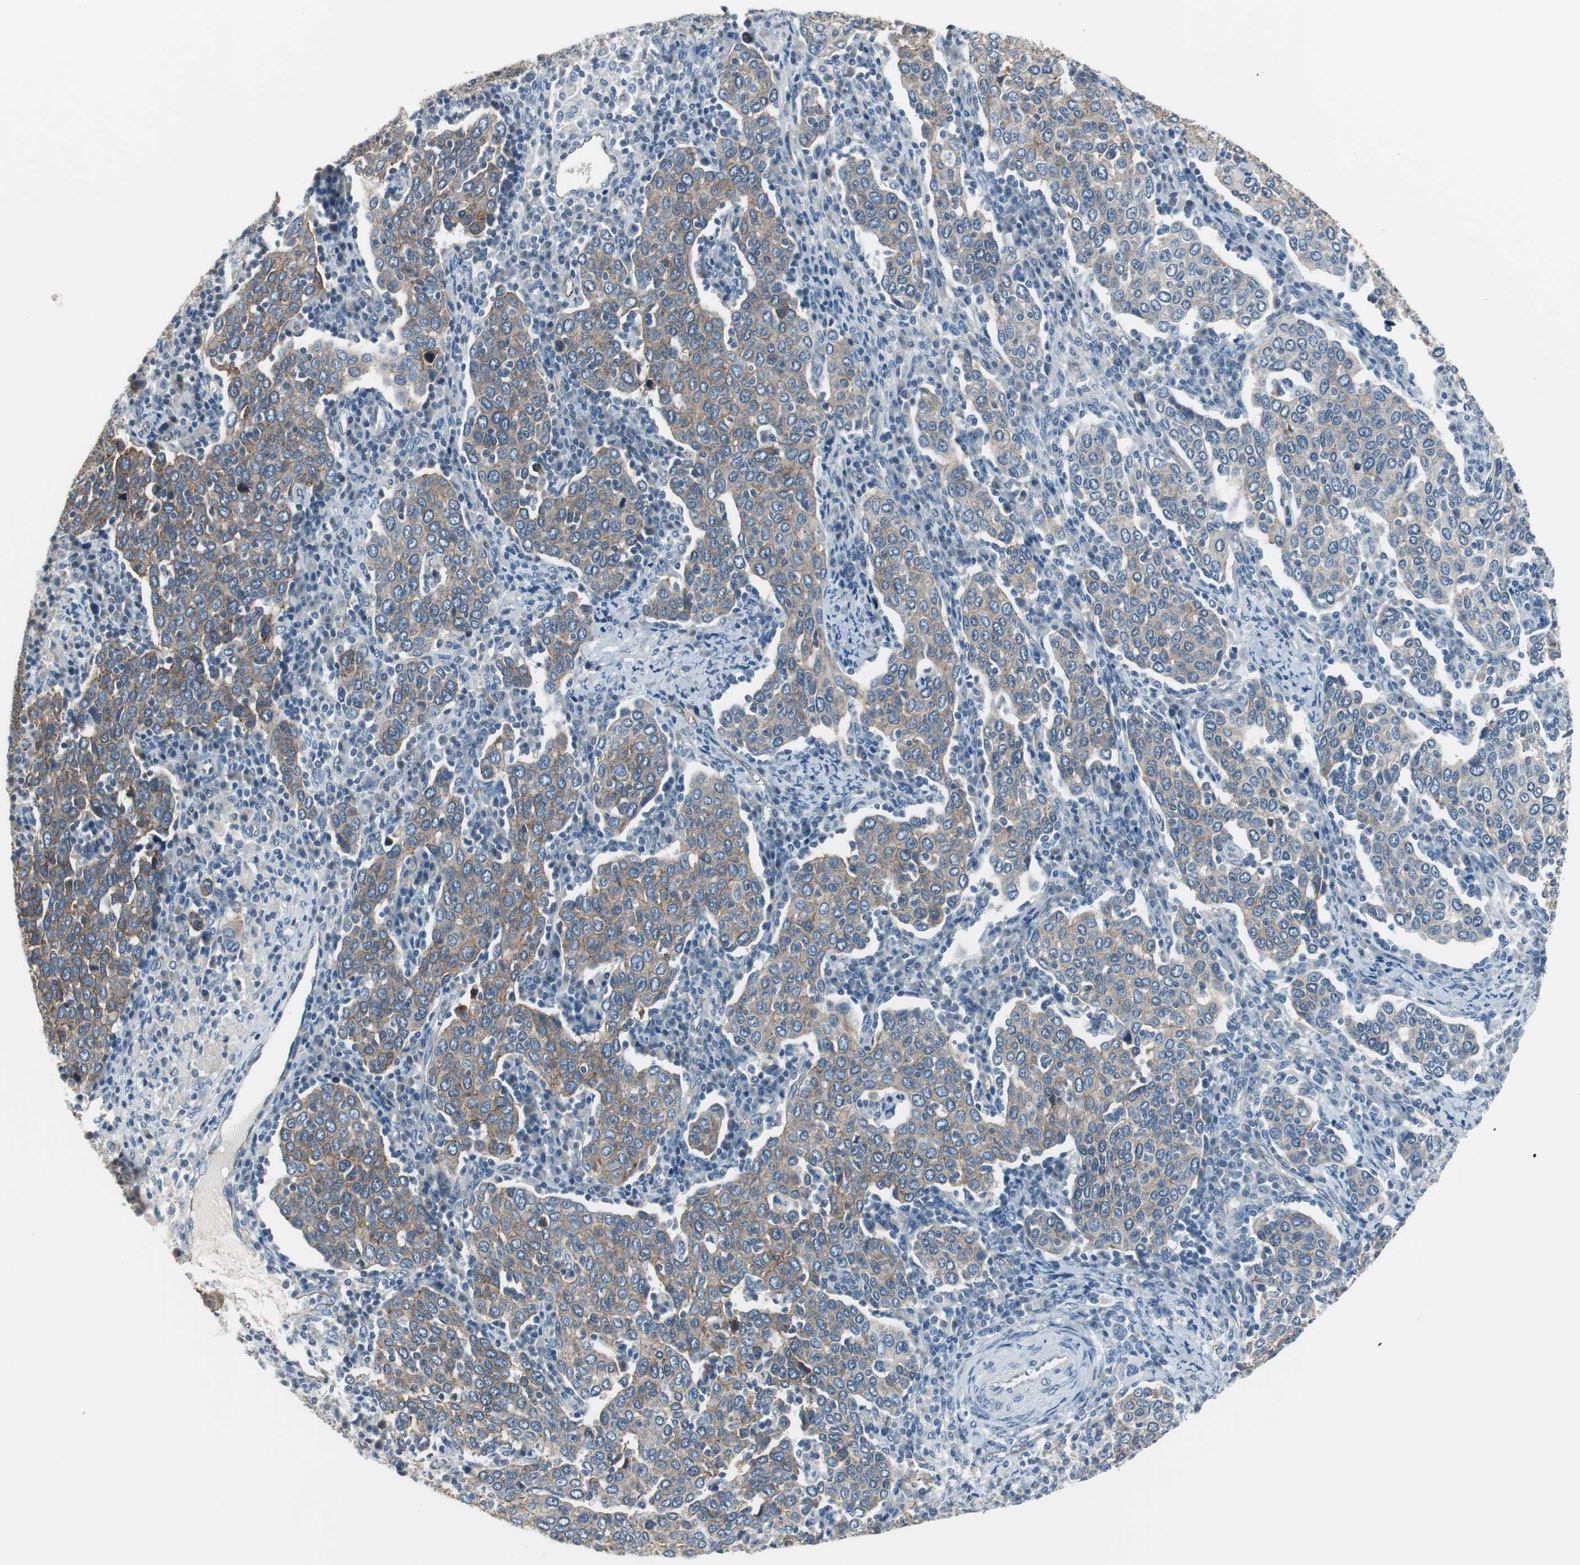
{"staining": {"intensity": "moderate", "quantity": ">75%", "location": "cytoplasmic/membranous"}, "tissue": "cervical cancer", "cell_type": "Tumor cells", "image_type": "cancer", "snomed": [{"axis": "morphology", "description": "Squamous cell carcinoma, NOS"}, {"axis": "topography", "description": "Cervix"}], "caption": "Protein analysis of cervical cancer tissue exhibits moderate cytoplasmic/membranous expression in about >75% of tumor cells.", "gene": "STXBP4", "patient": {"sex": "female", "age": 40}}